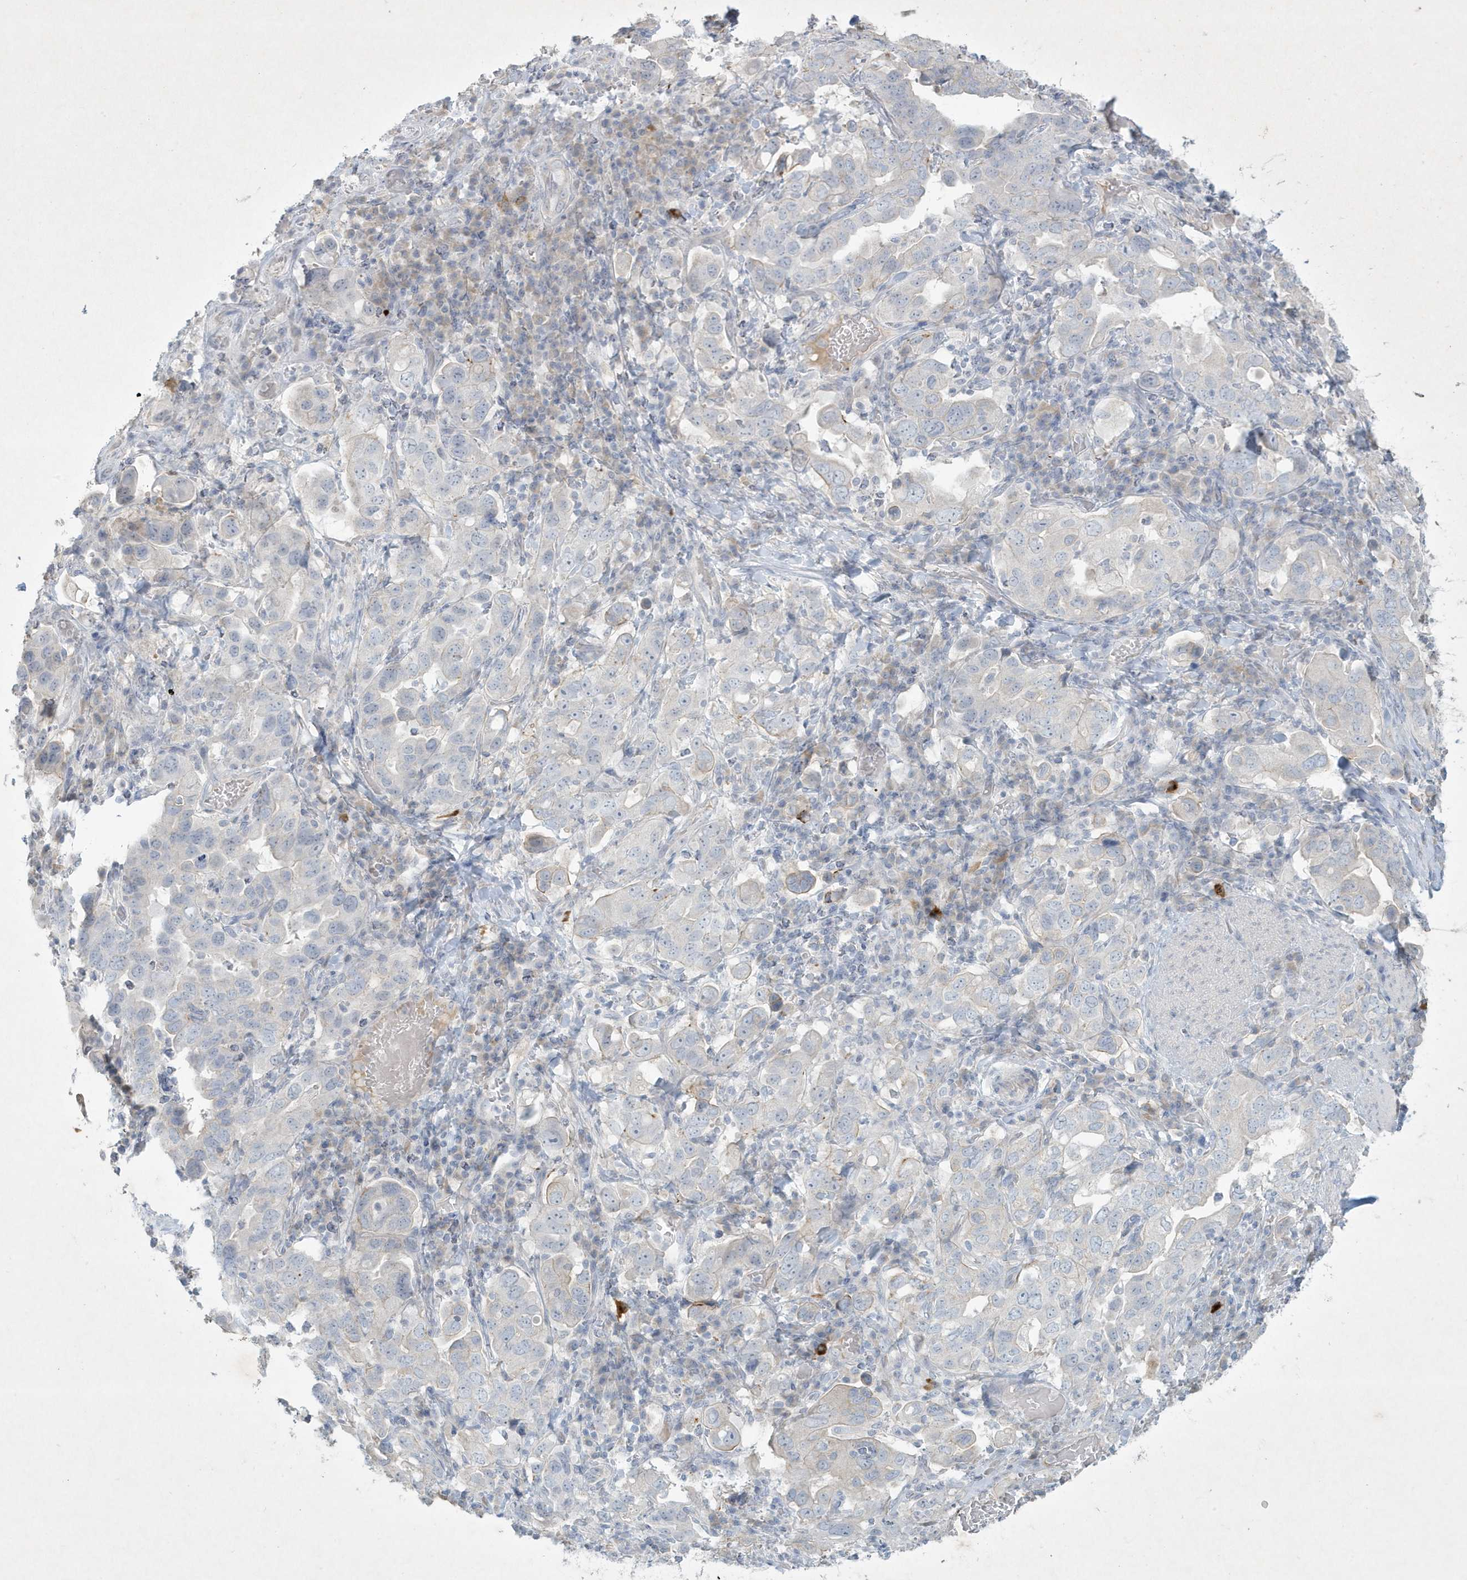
{"staining": {"intensity": "negative", "quantity": "none", "location": "none"}, "tissue": "stomach cancer", "cell_type": "Tumor cells", "image_type": "cancer", "snomed": [{"axis": "morphology", "description": "Adenocarcinoma, NOS"}, {"axis": "topography", "description": "Stomach, upper"}], "caption": "Stomach cancer stained for a protein using immunohistochemistry (IHC) exhibits no staining tumor cells.", "gene": "CCDC24", "patient": {"sex": "male", "age": 62}}